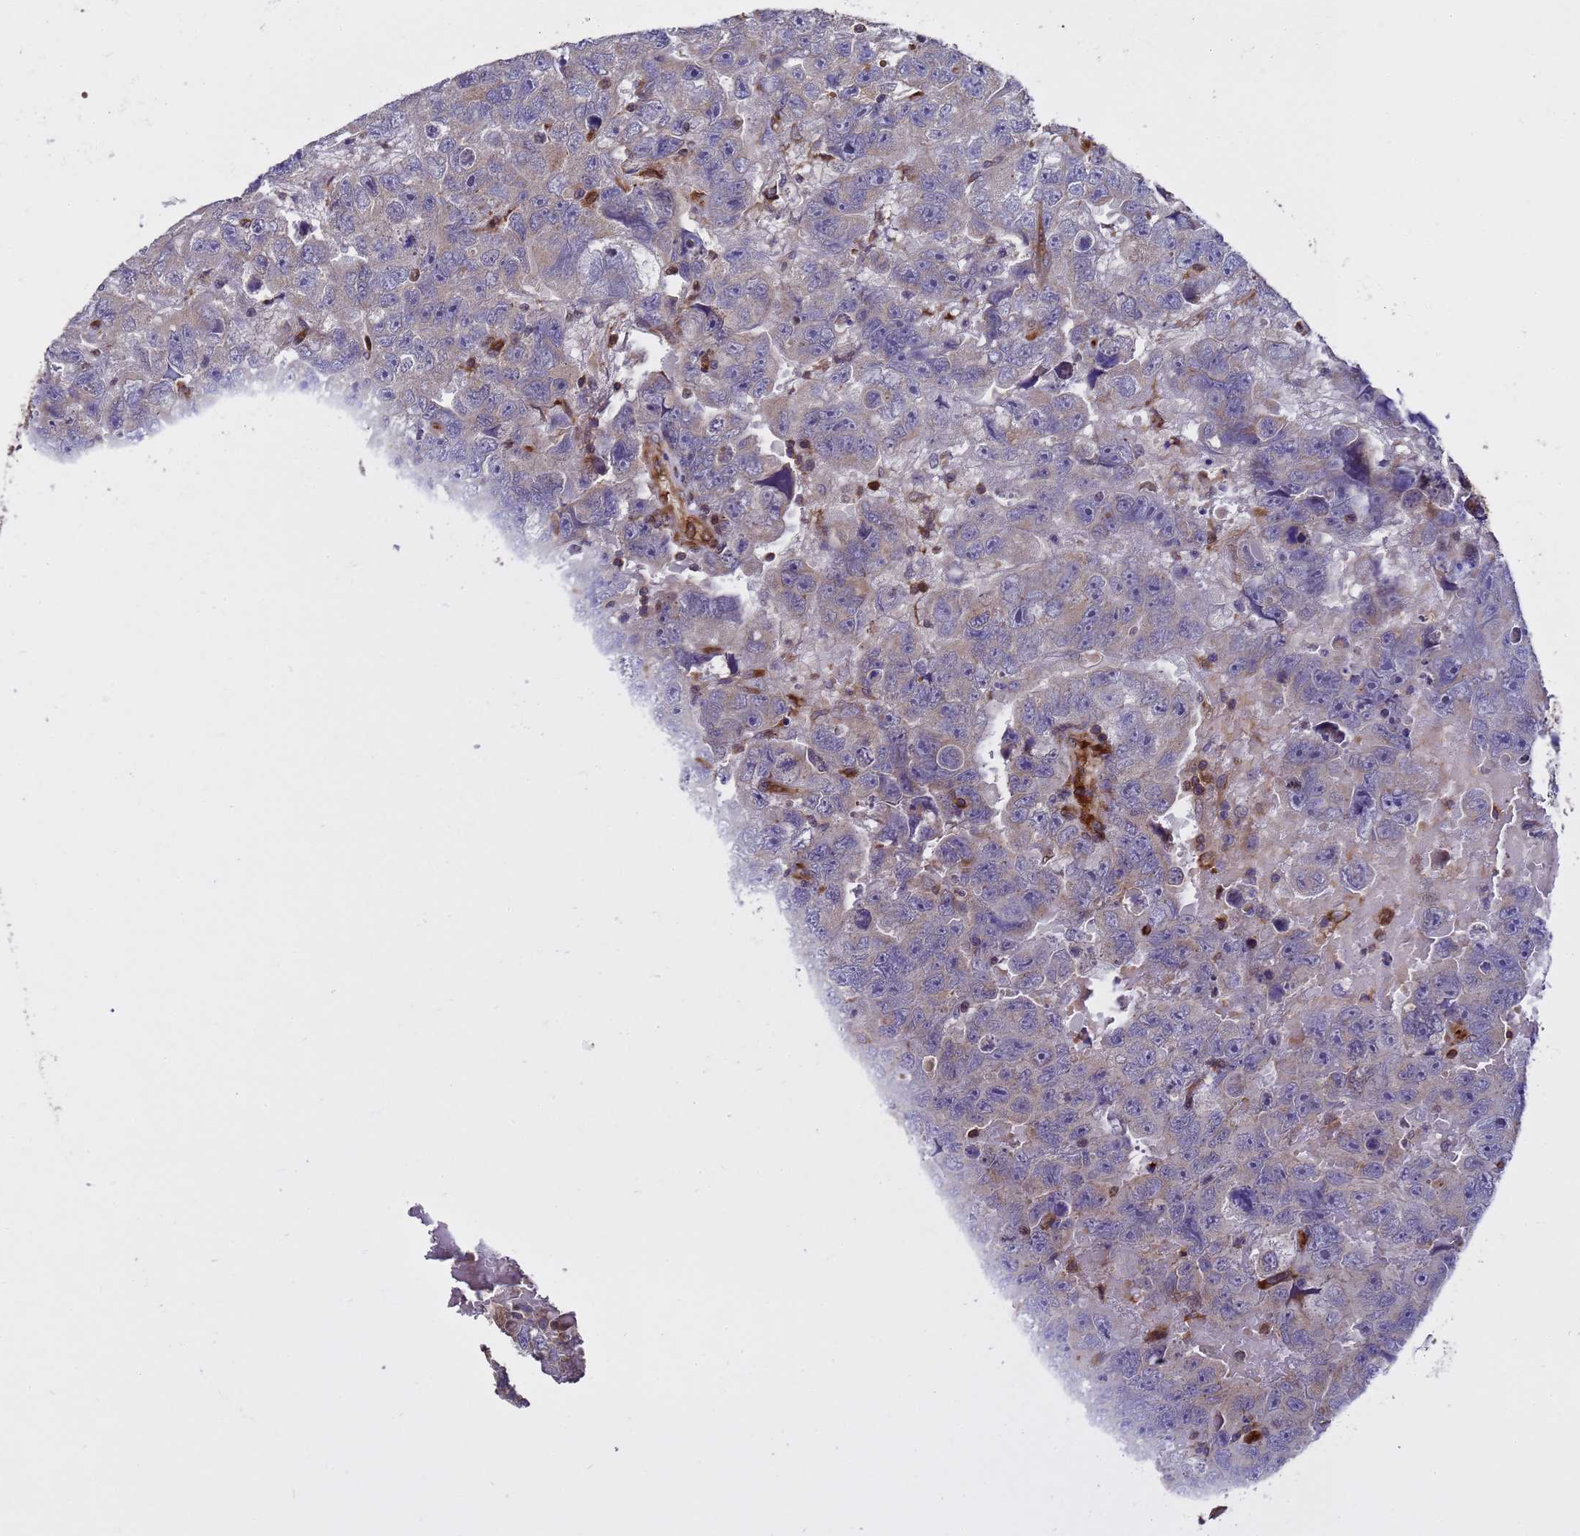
{"staining": {"intensity": "weak", "quantity": "<25%", "location": "cytoplasmic/membranous"}, "tissue": "testis cancer", "cell_type": "Tumor cells", "image_type": "cancer", "snomed": [{"axis": "morphology", "description": "Carcinoma, Embryonal, NOS"}, {"axis": "topography", "description": "Testis"}], "caption": "Image shows no significant protein expression in tumor cells of testis cancer (embryonal carcinoma).", "gene": "MOCS1", "patient": {"sex": "male", "age": 45}}